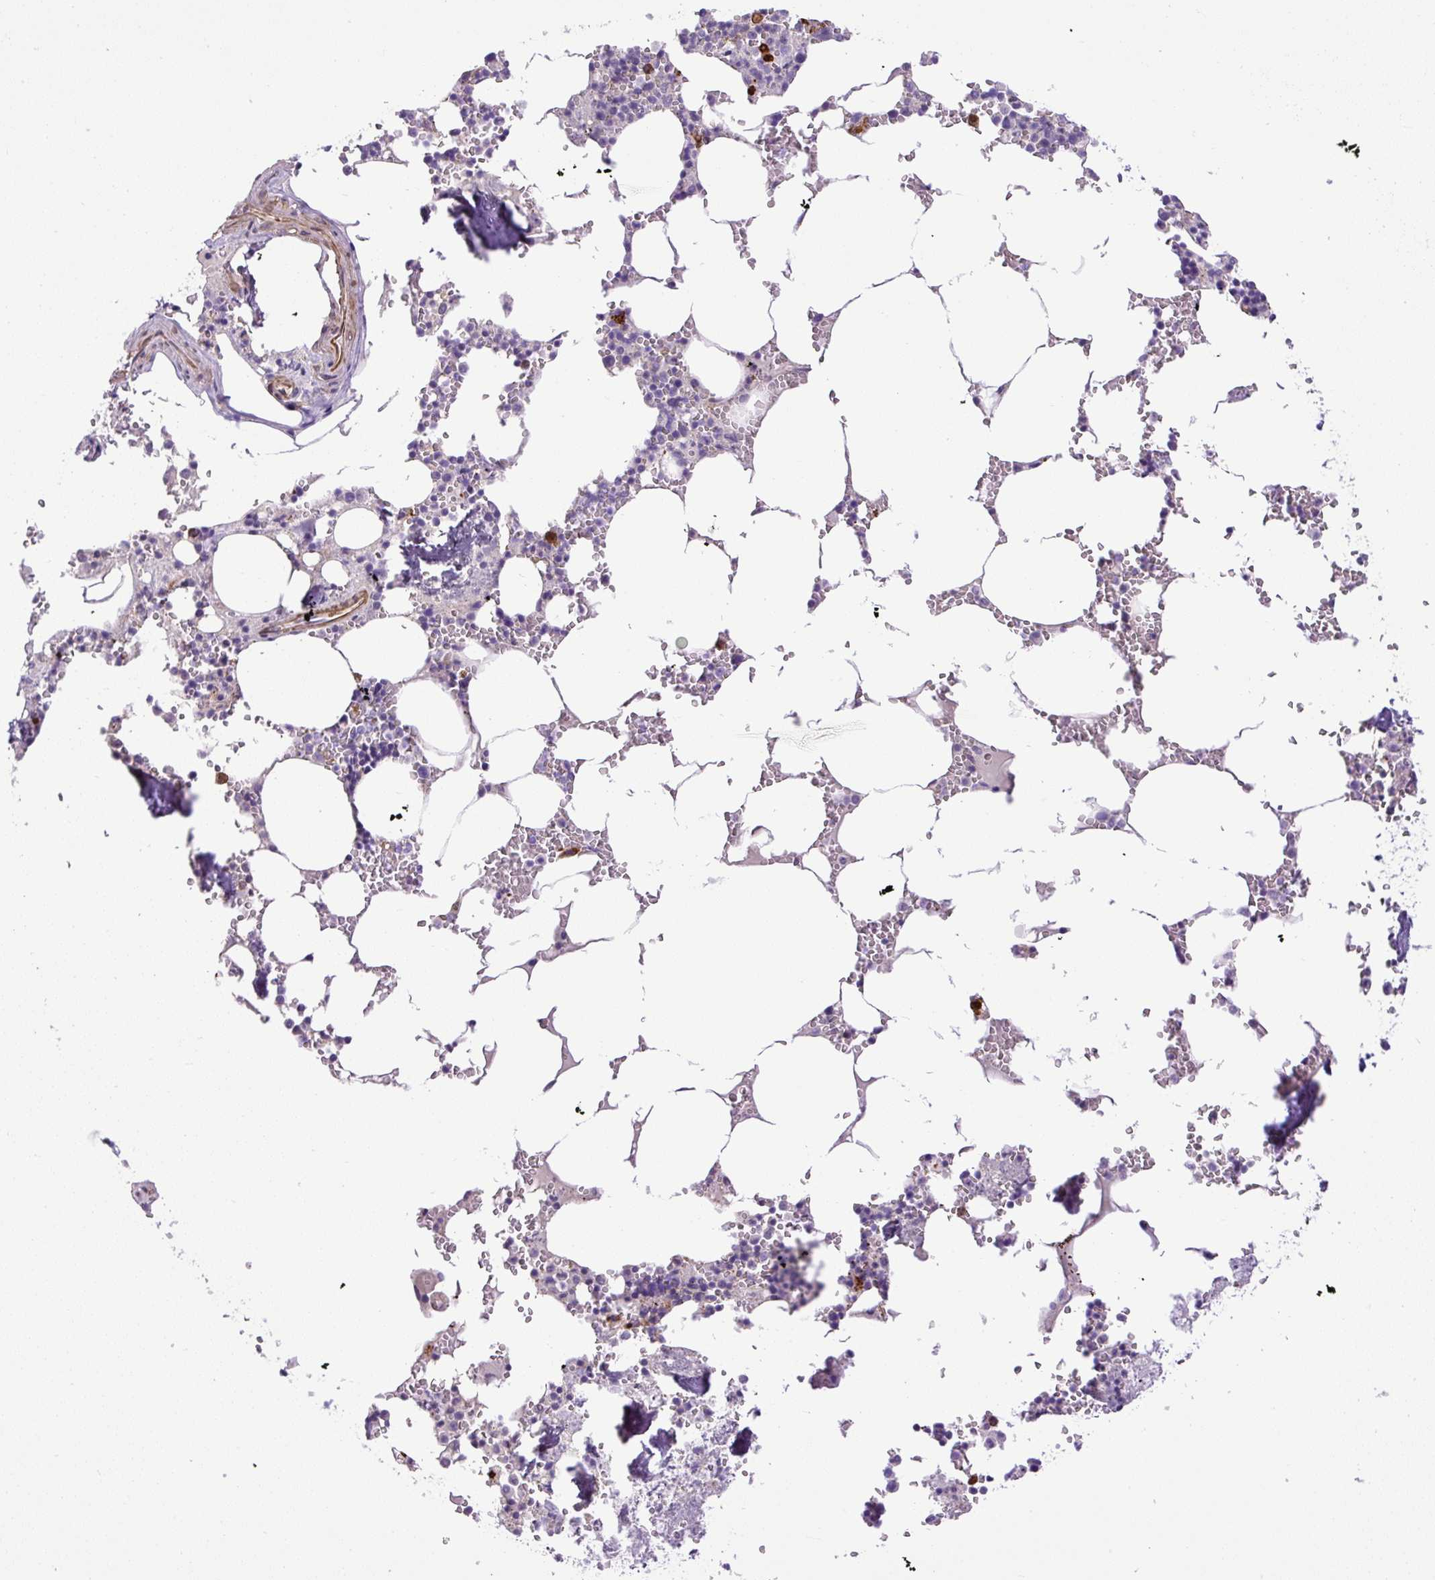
{"staining": {"intensity": "moderate", "quantity": "<25%", "location": "cytoplasmic/membranous"}, "tissue": "bone marrow", "cell_type": "Hematopoietic cells", "image_type": "normal", "snomed": [{"axis": "morphology", "description": "Normal tissue, NOS"}, {"axis": "topography", "description": "Bone marrow"}], "caption": "Bone marrow stained with DAB (3,3'-diaminobenzidine) immunohistochemistry shows low levels of moderate cytoplasmic/membranous staining in about <25% of hematopoietic cells.", "gene": "VWA7", "patient": {"sex": "male", "age": 54}}